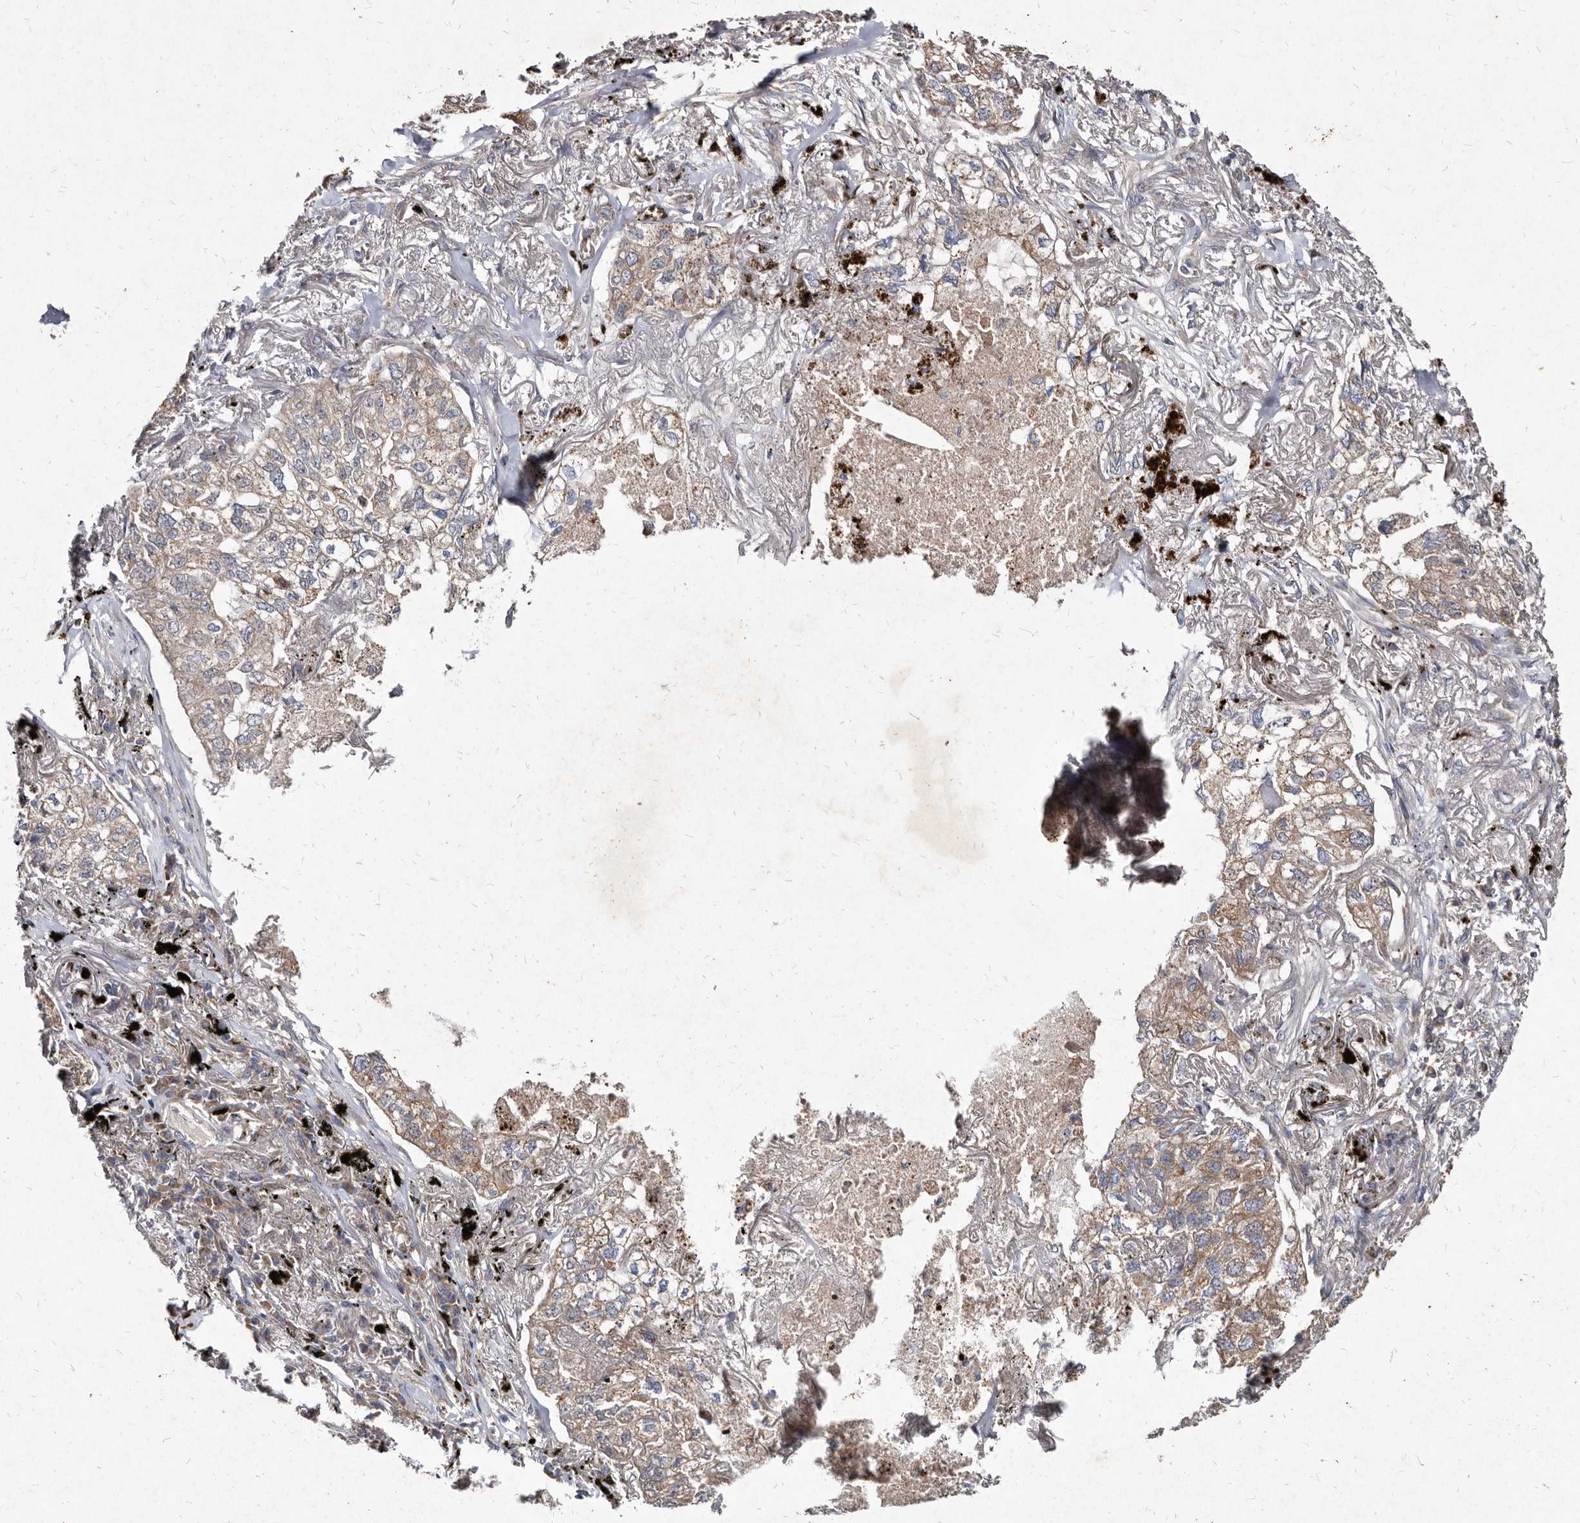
{"staining": {"intensity": "weak", "quantity": ">75%", "location": "cytoplasmic/membranous"}, "tissue": "lung cancer", "cell_type": "Tumor cells", "image_type": "cancer", "snomed": [{"axis": "morphology", "description": "Adenocarcinoma, NOS"}, {"axis": "topography", "description": "Lung"}], "caption": "The histopathology image exhibits staining of lung cancer (adenocarcinoma), revealing weak cytoplasmic/membranous protein positivity (brown color) within tumor cells.", "gene": "YPEL3", "patient": {"sex": "male", "age": 65}}